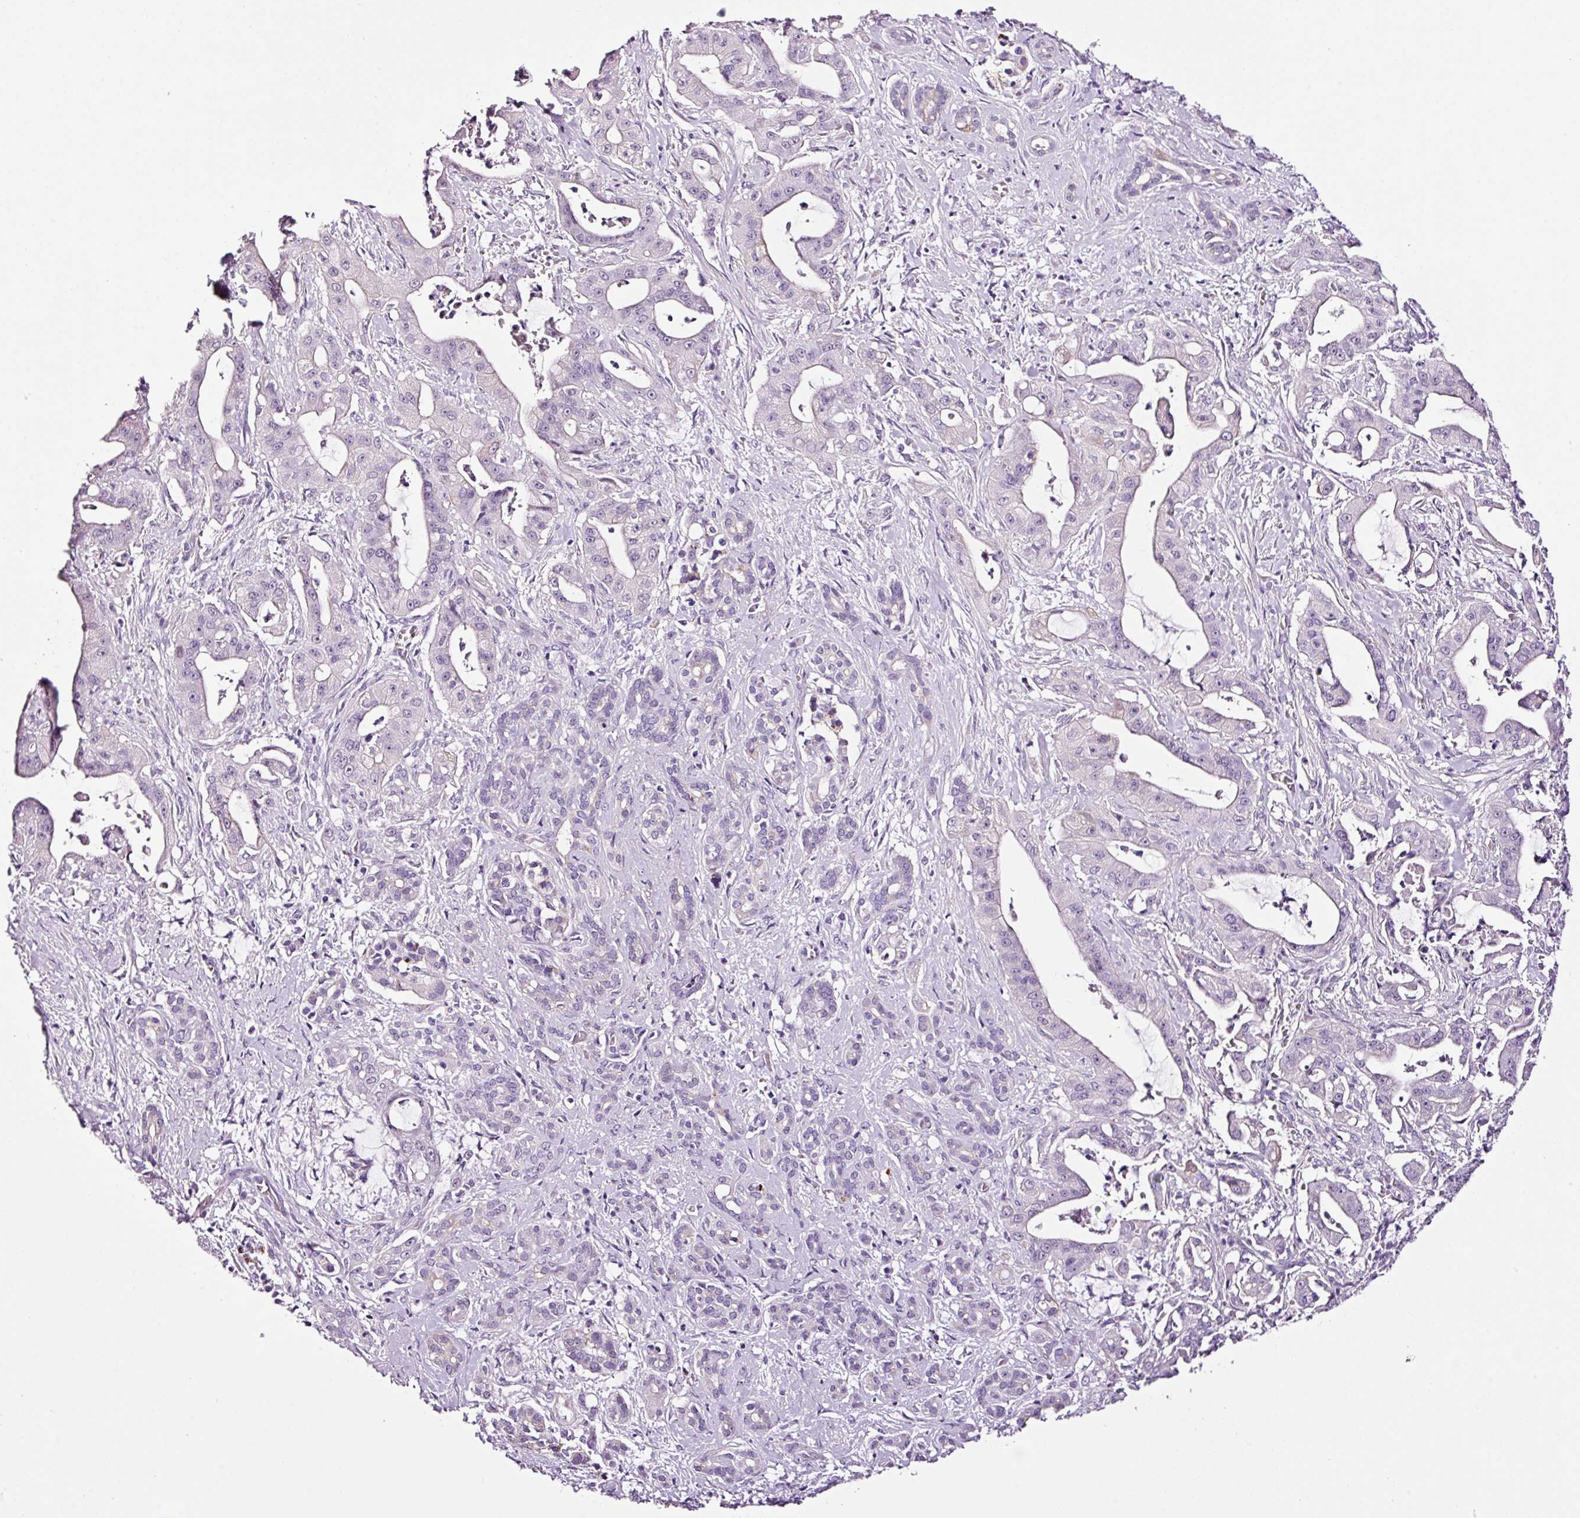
{"staining": {"intensity": "negative", "quantity": "none", "location": "none"}, "tissue": "pancreatic cancer", "cell_type": "Tumor cells", "image_type": "cancer", "snomed": [{"axis": "morphology", "description": "Adenocarcinoma, NOS"}, {"axis": "topography", "description": "Pancreas"}], "caption": "A histopathology image of pancreatic cancer stained for a protein displays no brown staining in tumor cells. The staining is performed using DAB brown chromogen with nuclei counter-stained in using hematoxylin.", "gene": "RTF2", "patient": {"sex": "male", "age": 57}}